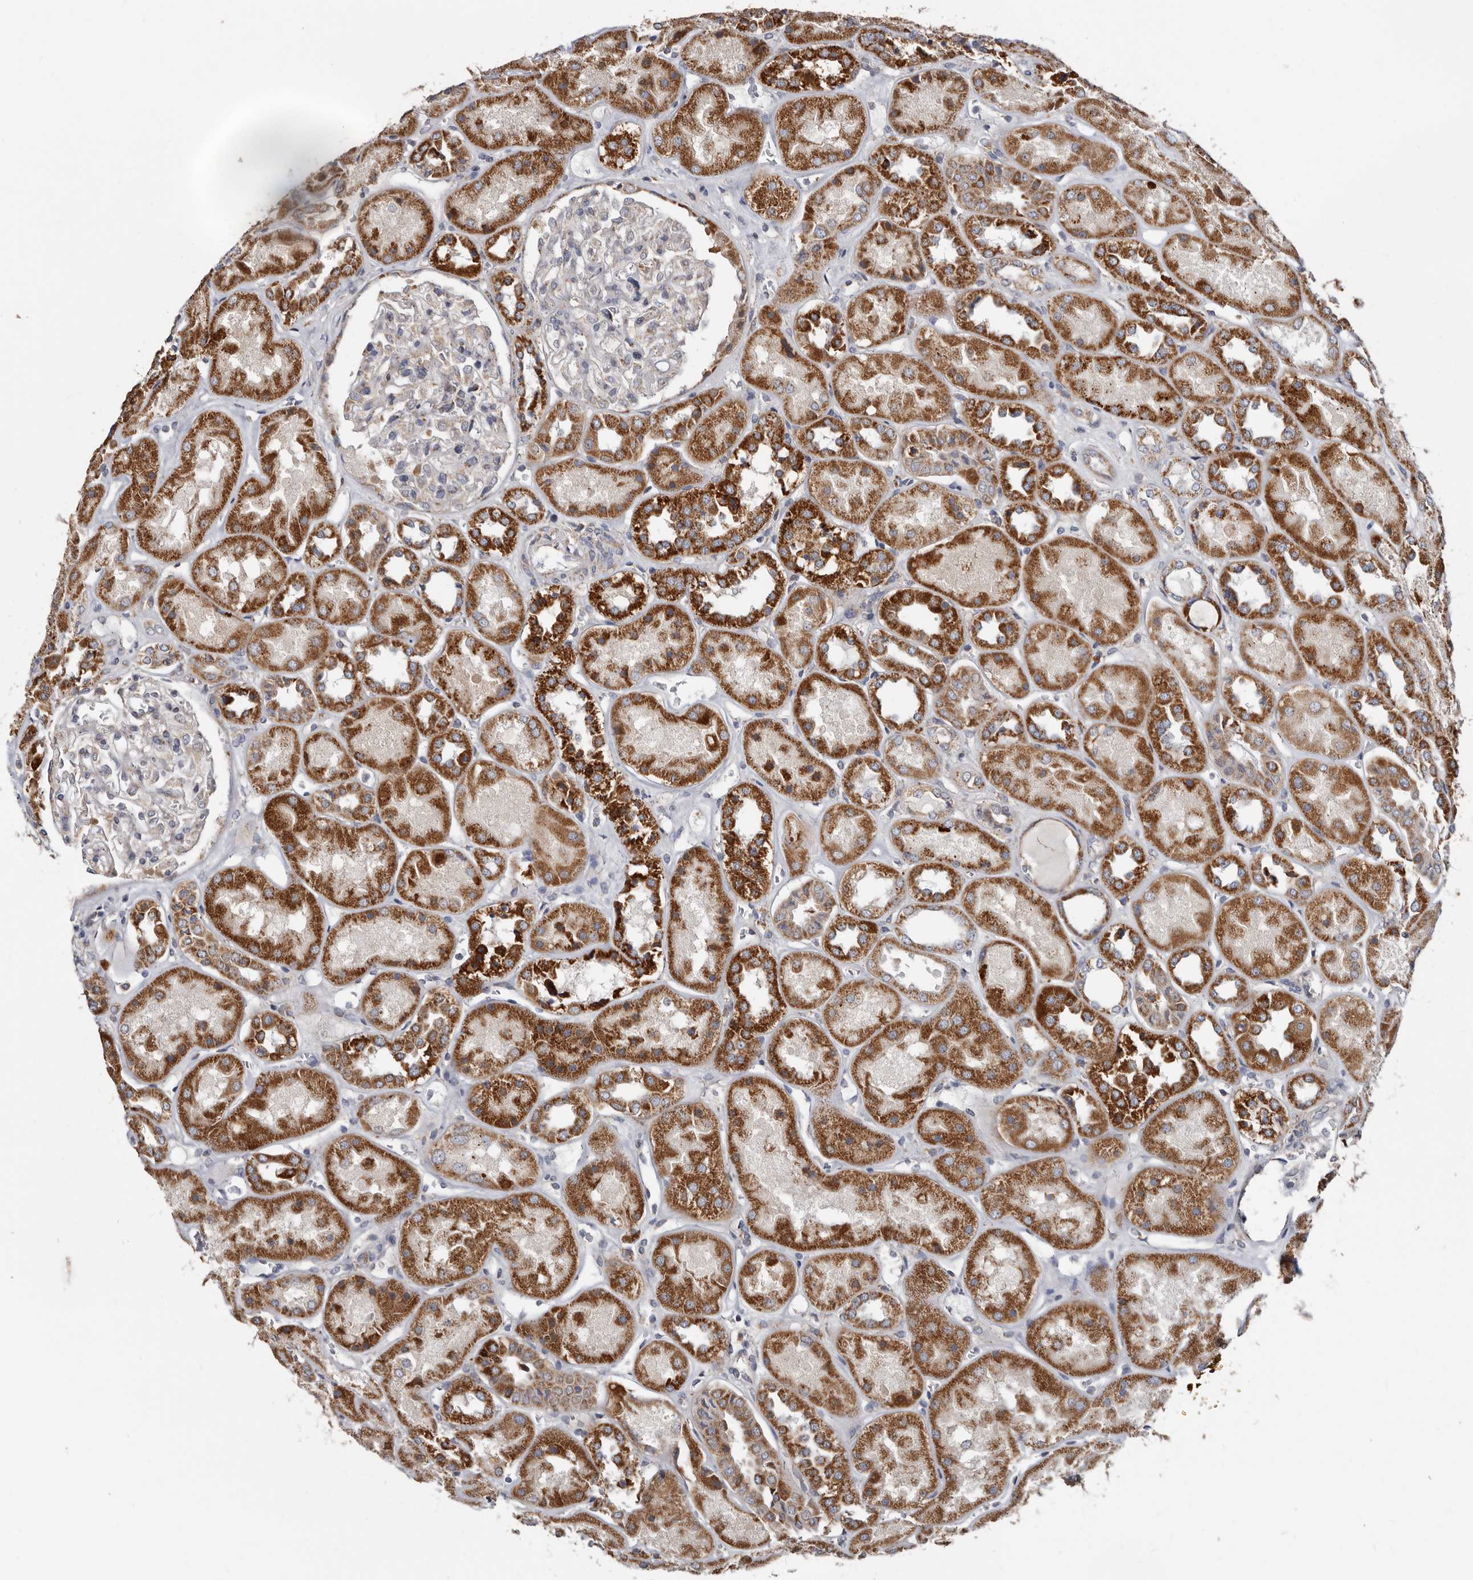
{"staining": {"intensity": "negative", "quantity": "none", "location": "none"}, "tissue": "kidney", "cell_type": "Cells in glomeruli", "image_type": "normal", "snomed": [{"axis": "morphology", "description": "Normal tissue, NOS"}, {"axis": "topography", "description": "Kidney"}], "caption": "Histopathology image shows no significant protein staining in cells in glomeruli of benign kidney.", "gene": "MRPL18", "patient": {"sex": "male", "age": 70}}